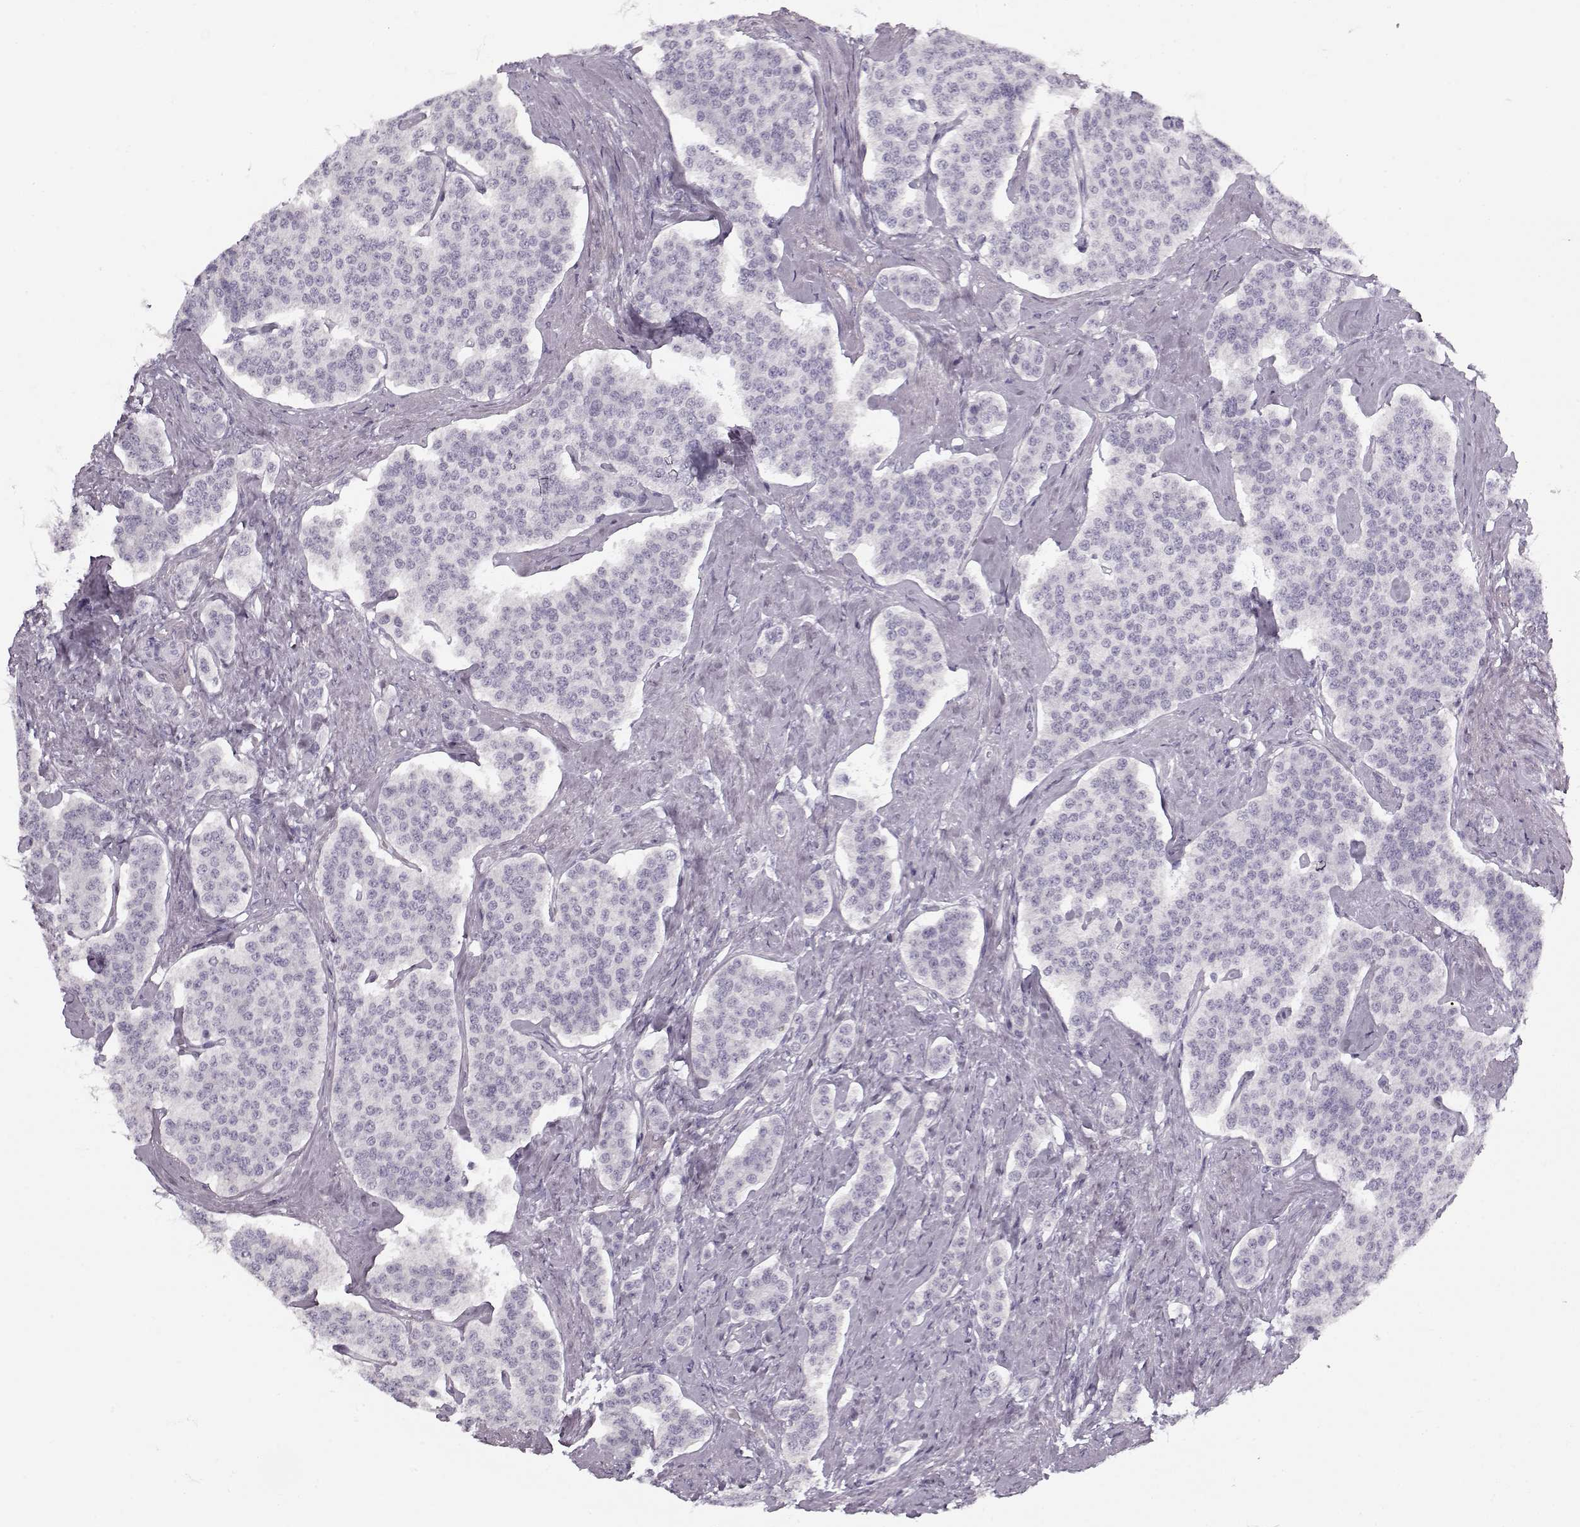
{"staining": {"intensity": "negative", "quantity": "none", "location": "none"}, "tissue": "carcinoid", "cell_type": "Tumor cells", "image_type": "cancer", "snomed": [{"axis": "morphology", "description": "Carcinoid, malignant, NOS"}, {"axis": "topography", "description": "Small intestine"}], "caption": "Protein analysis of carcinoid demonstrates no significant positivity in tumor cells.", "gene": "PNMT", "patient": {"sex": "female", "age": 58}}